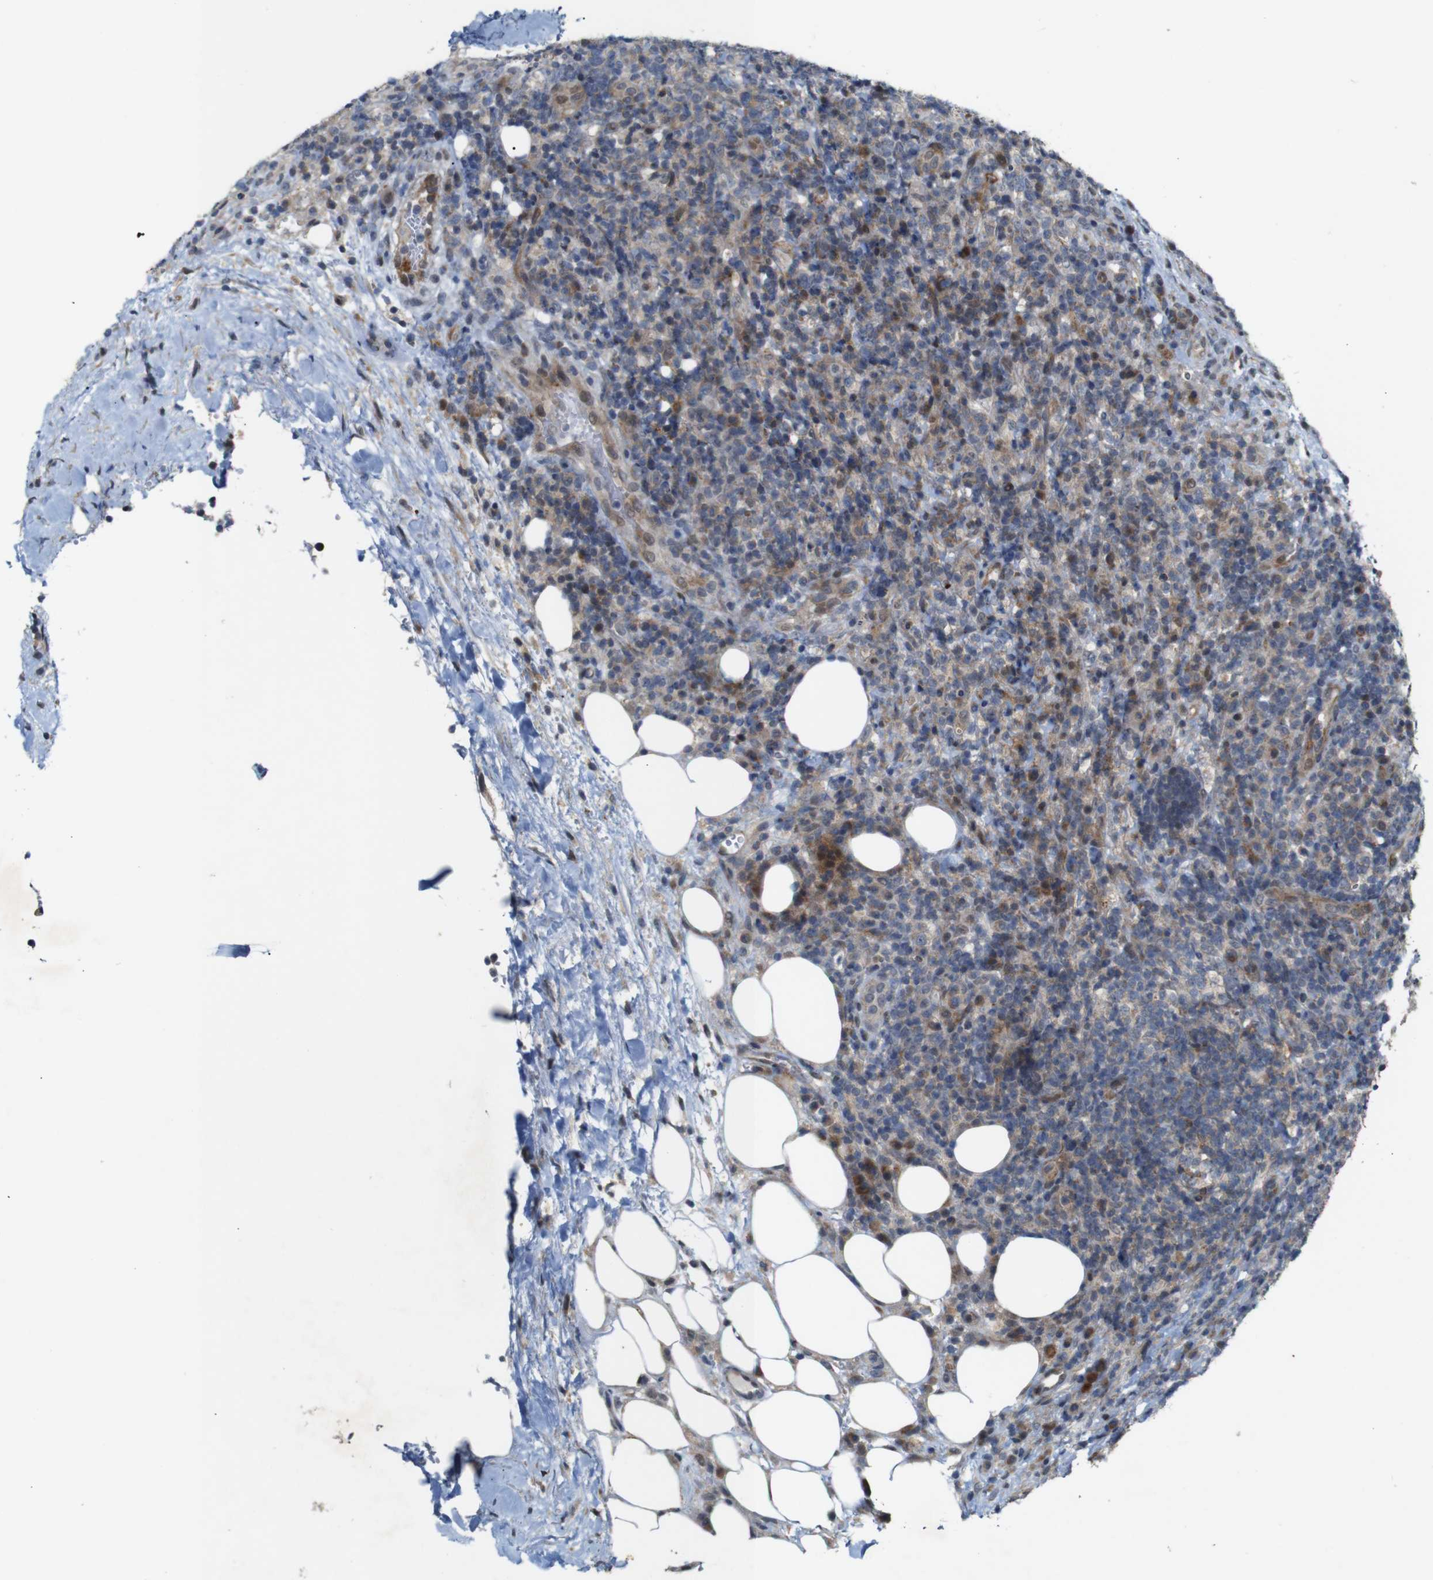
{"staining": {"intensity": "weak", "quantity": "25%-75%", "location": "cytoplasmic/membranous"}, "tissue": "lymphoma", "cell_type": "Tumor cells", "image_type": "cancer", "snomed": [{"axis": "morphology", "description": "Malignant lymphoma, non-Hodgkin's type, High grade"}, {"axis": "topography", "description": "Lymph node"}], "caption": "This is a histology image of immunohistochemistry staining of lymphoma, which shows weak staining in the cytoplasmic/membranous of tumor cells.", "gene": "ATP7B", "patient": {"sex": "female", "age": 76}}